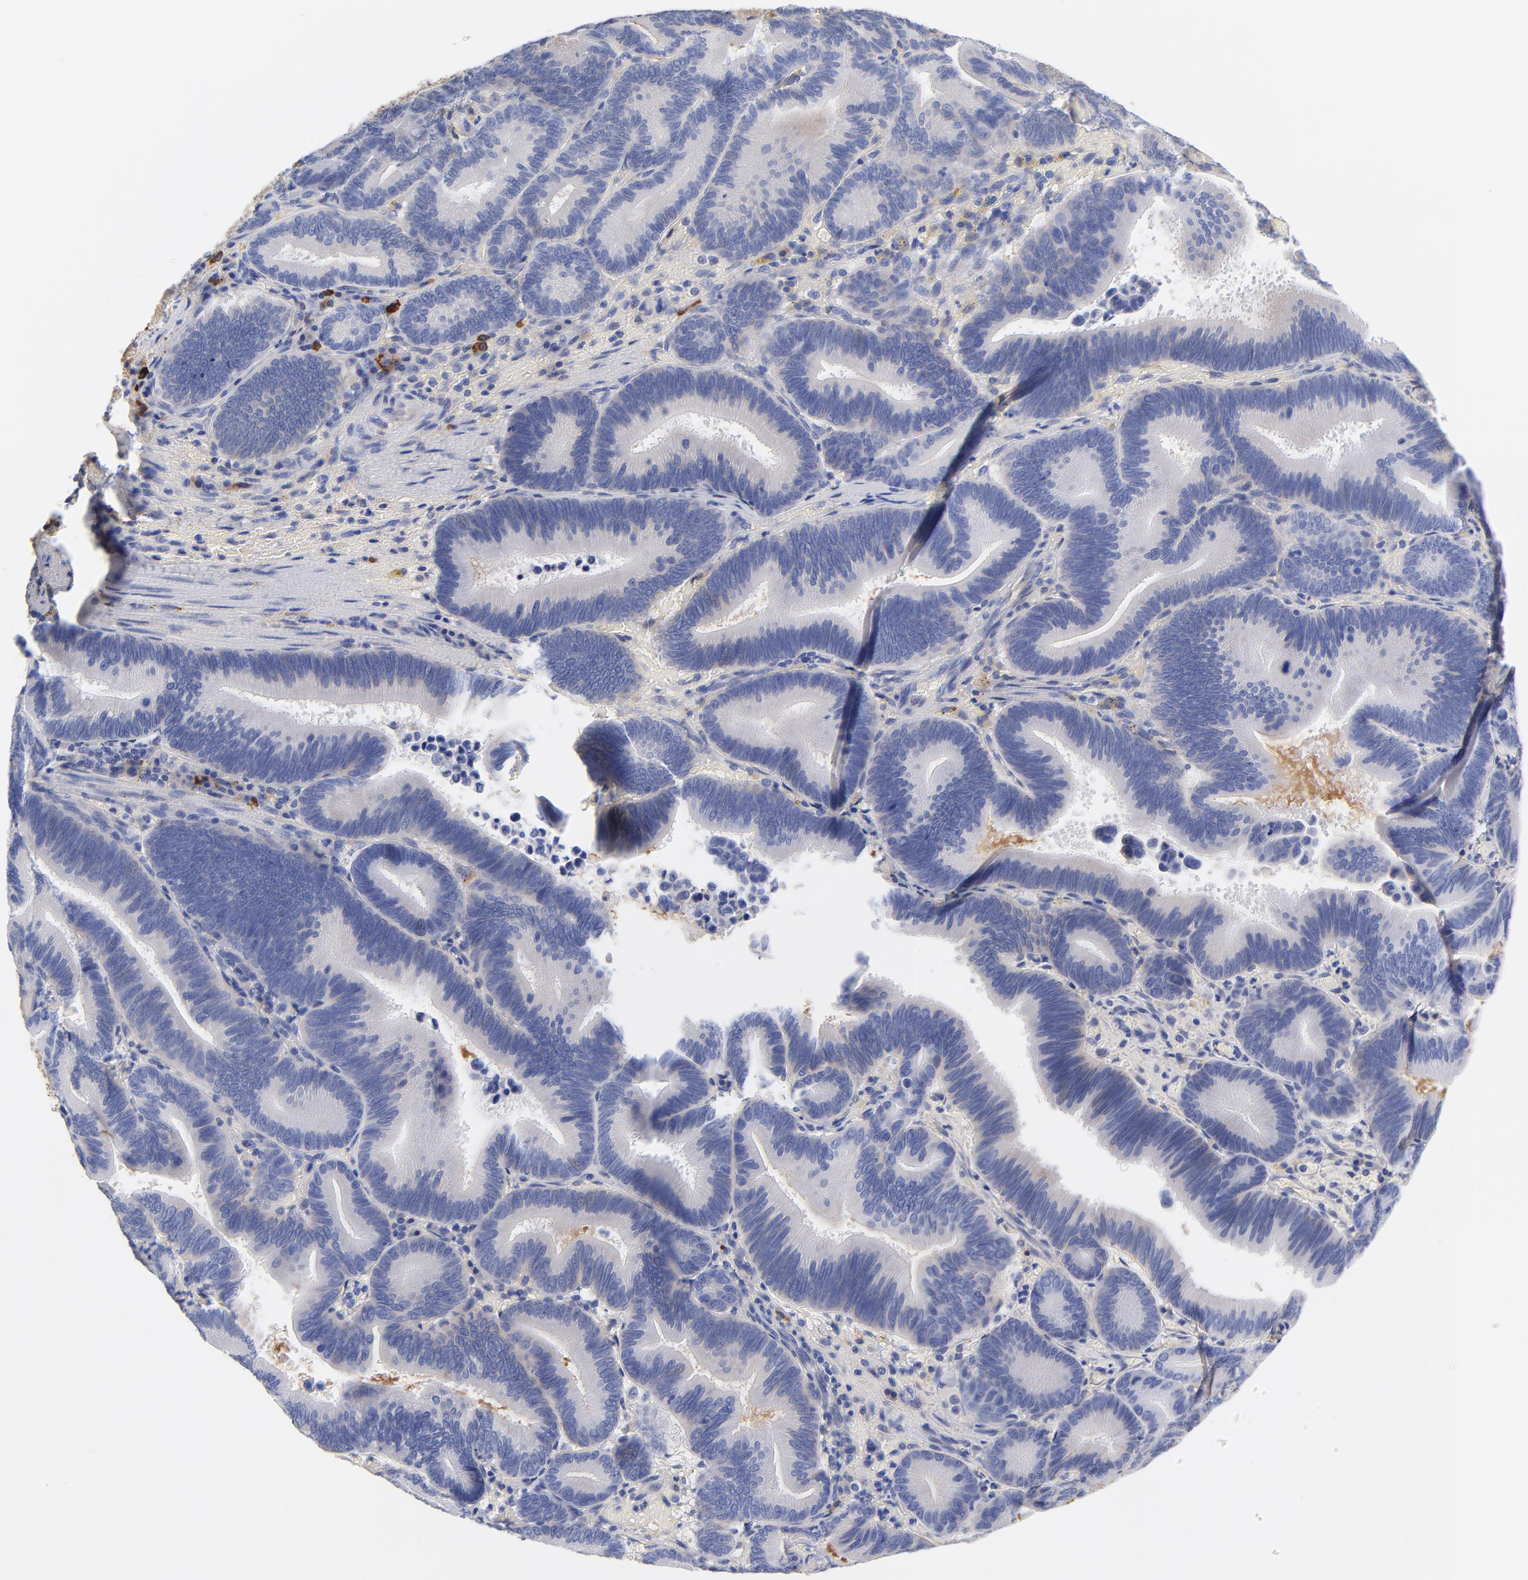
{"staining": {"intensity": "weak", "quantity": "<25%", "location": "cytoplasmic/membranous"}, "tissue": "pancreatic cancer", "cell_type": "Tumor cells", "image_type": "cancer", "snomed": [{"axis": "morphology", "description": "Adenocarcinoma, NOS"}, {"axis": "topography", "description": "Pancreas"}], "caption": "DAB (3,3'-diaminobenzidine) immunohistochemical staining of pancreatic cancer exhibits no significant positivity in tumor cells.", "gene": "IGLV3-10", "patient": {"sex": "male", "age": 82}}